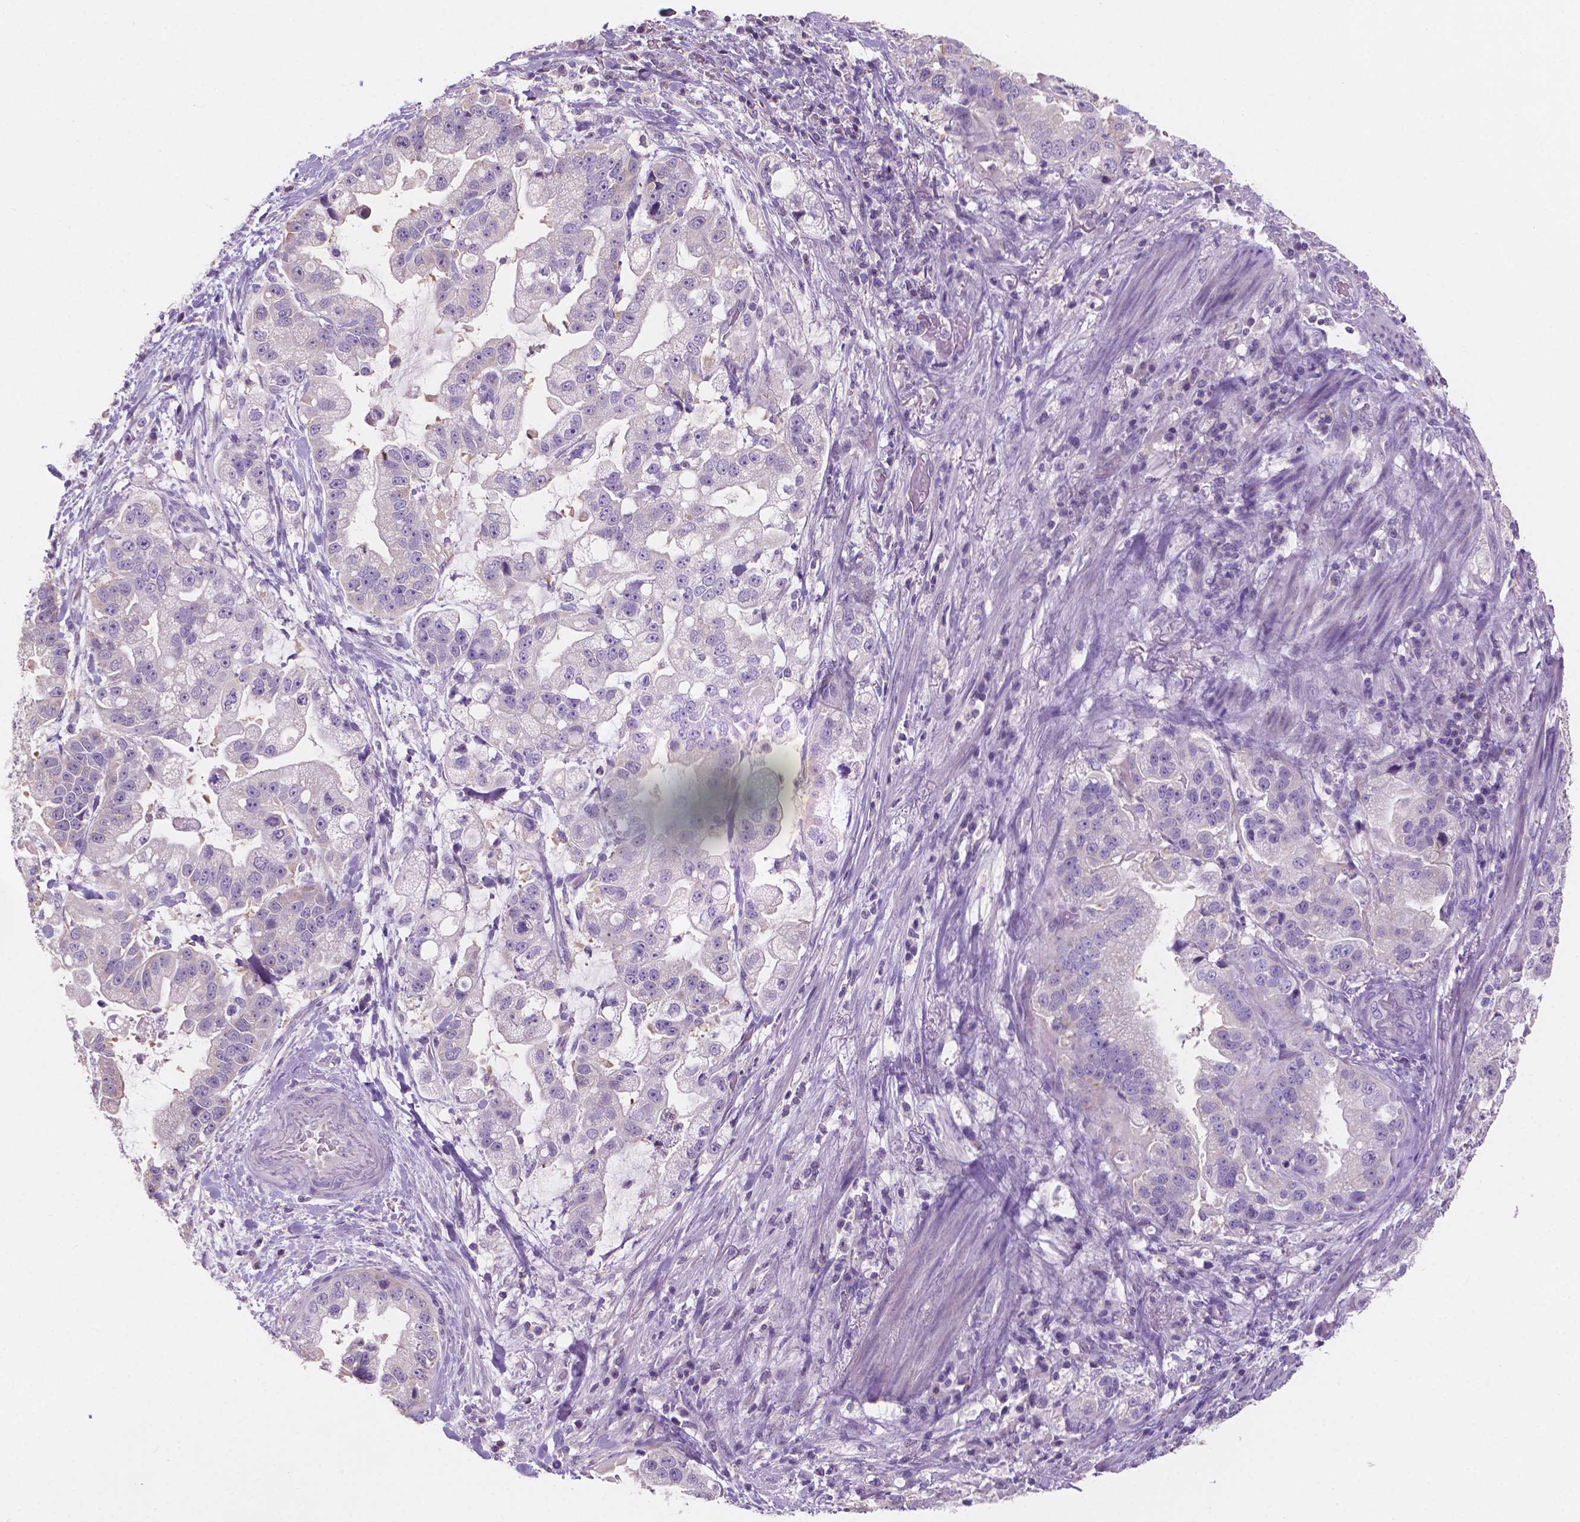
{"staining": {"intensity": "negative", "quantity": "none", "location": "none"}, "tissue": "stomach cancer", "cell_type": "Tumor cells", "image_type": "cancer", "snomed": [{"axis": "morphology", "description": "Adenocarcinoma, NOS"}, {"axis": "topography", "description": "Stomach"}], "caption": "Tumor cells are negative for brown protein staining in stomach cancer (adenocarcinoma).", "gene": "SBSN", "patient": {"sex": "male", "age": 59}}